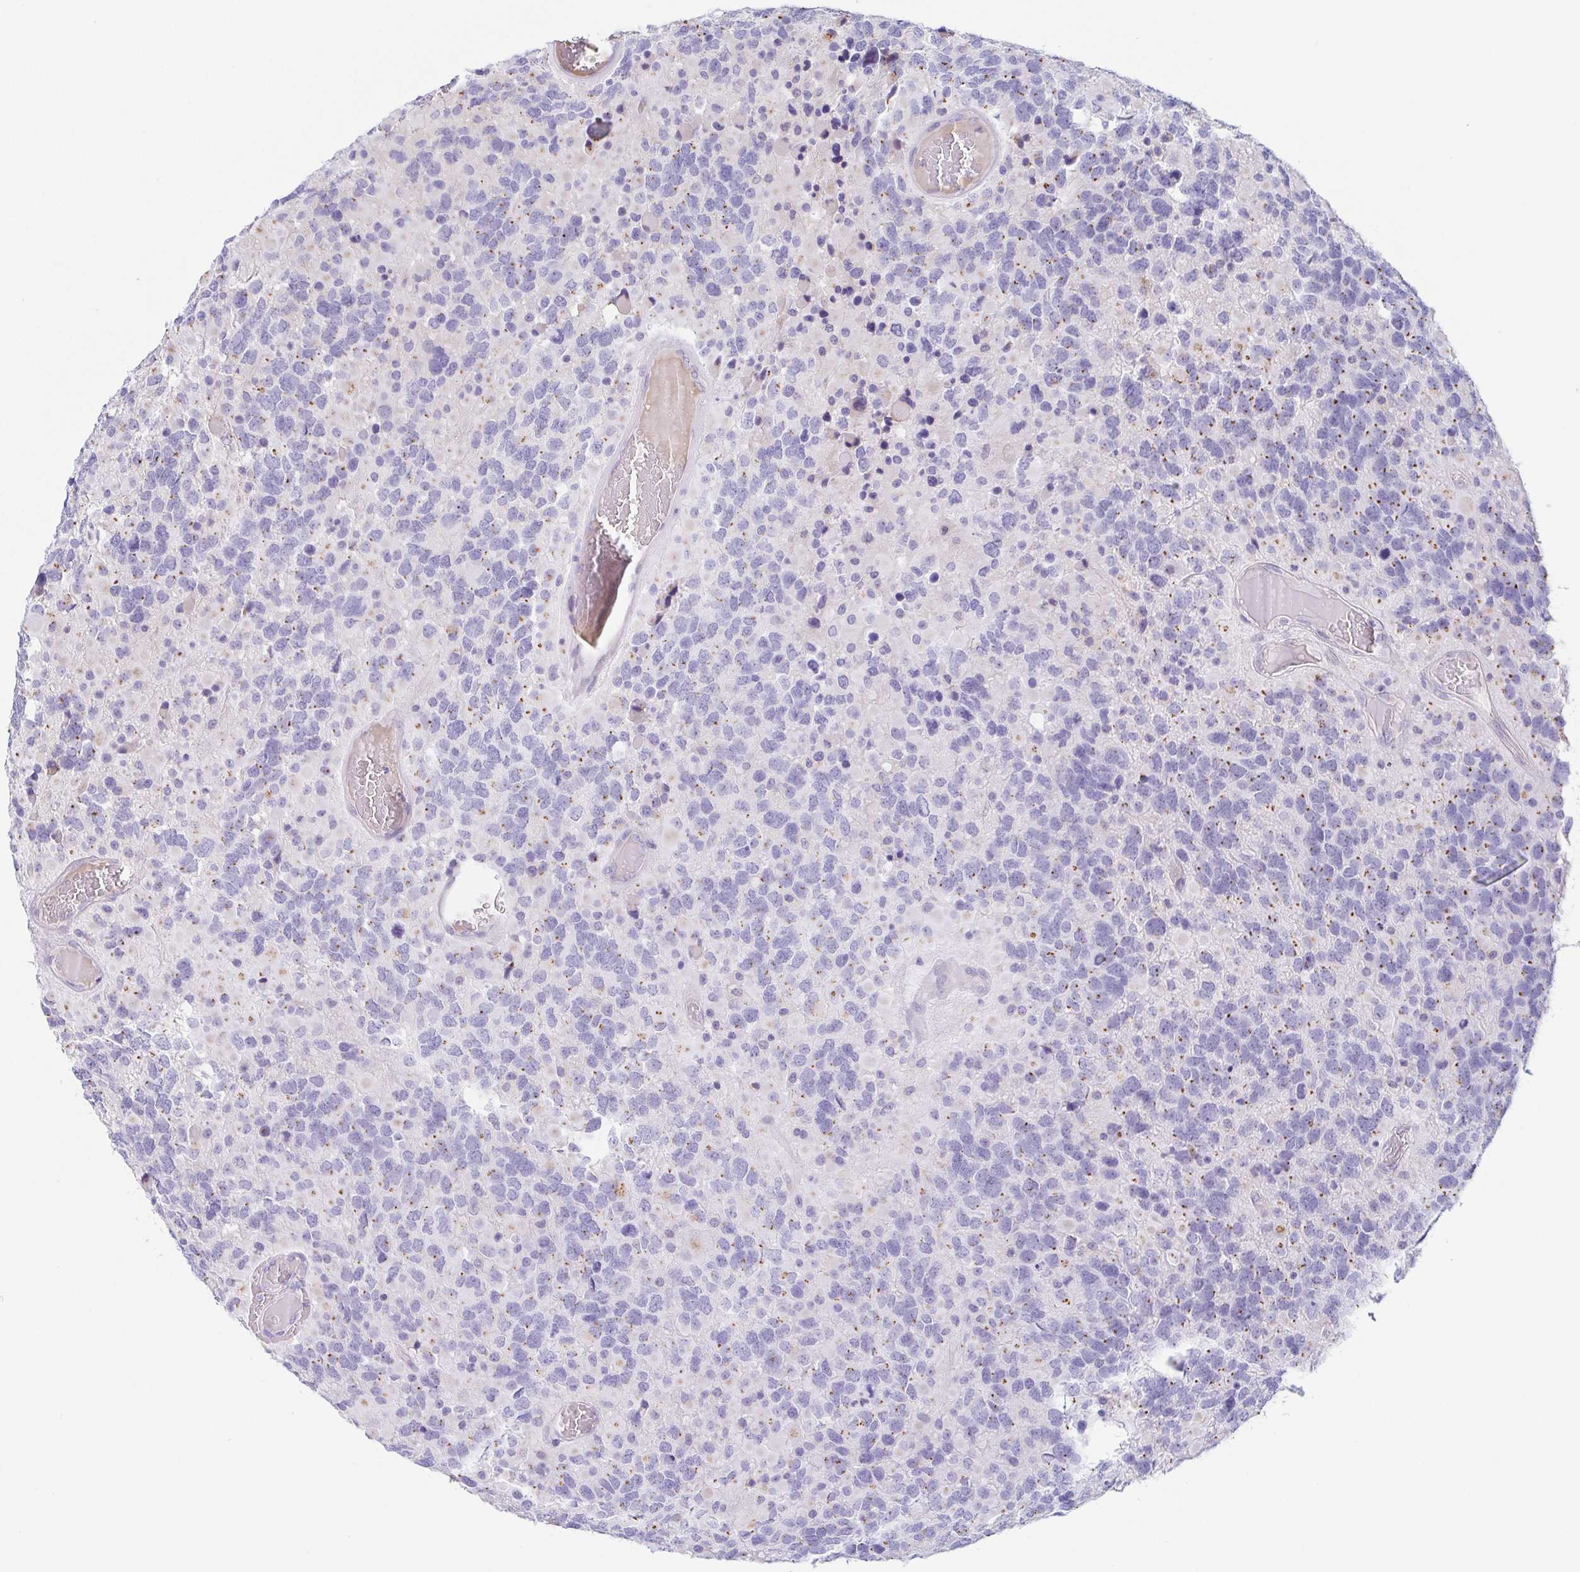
{"staining": {"intensity": "moderate", "quantity": "25%-75%", "location": "cytoplasmic/membranous"}, "tissue": "glioma", "cell_type": "Tumor cells", "image_type": "cancer", "snomed": [{"axis": "morphology", "description": "Glioma, malignant, High grade"}, {"axis": "topography", "description": "Brain"}], "caption": "Immunohistochemical staining of human high-grade glioma (malignant) reveals medium levels of moderate cytoplasmic/membranous staining in approximately 25%-75% of tumor cells. (Brightfield microscopy of DAB IHC at high magnification).", "gene": "LDLRAD1", "patient": {"sex": "female", "age": 40}}